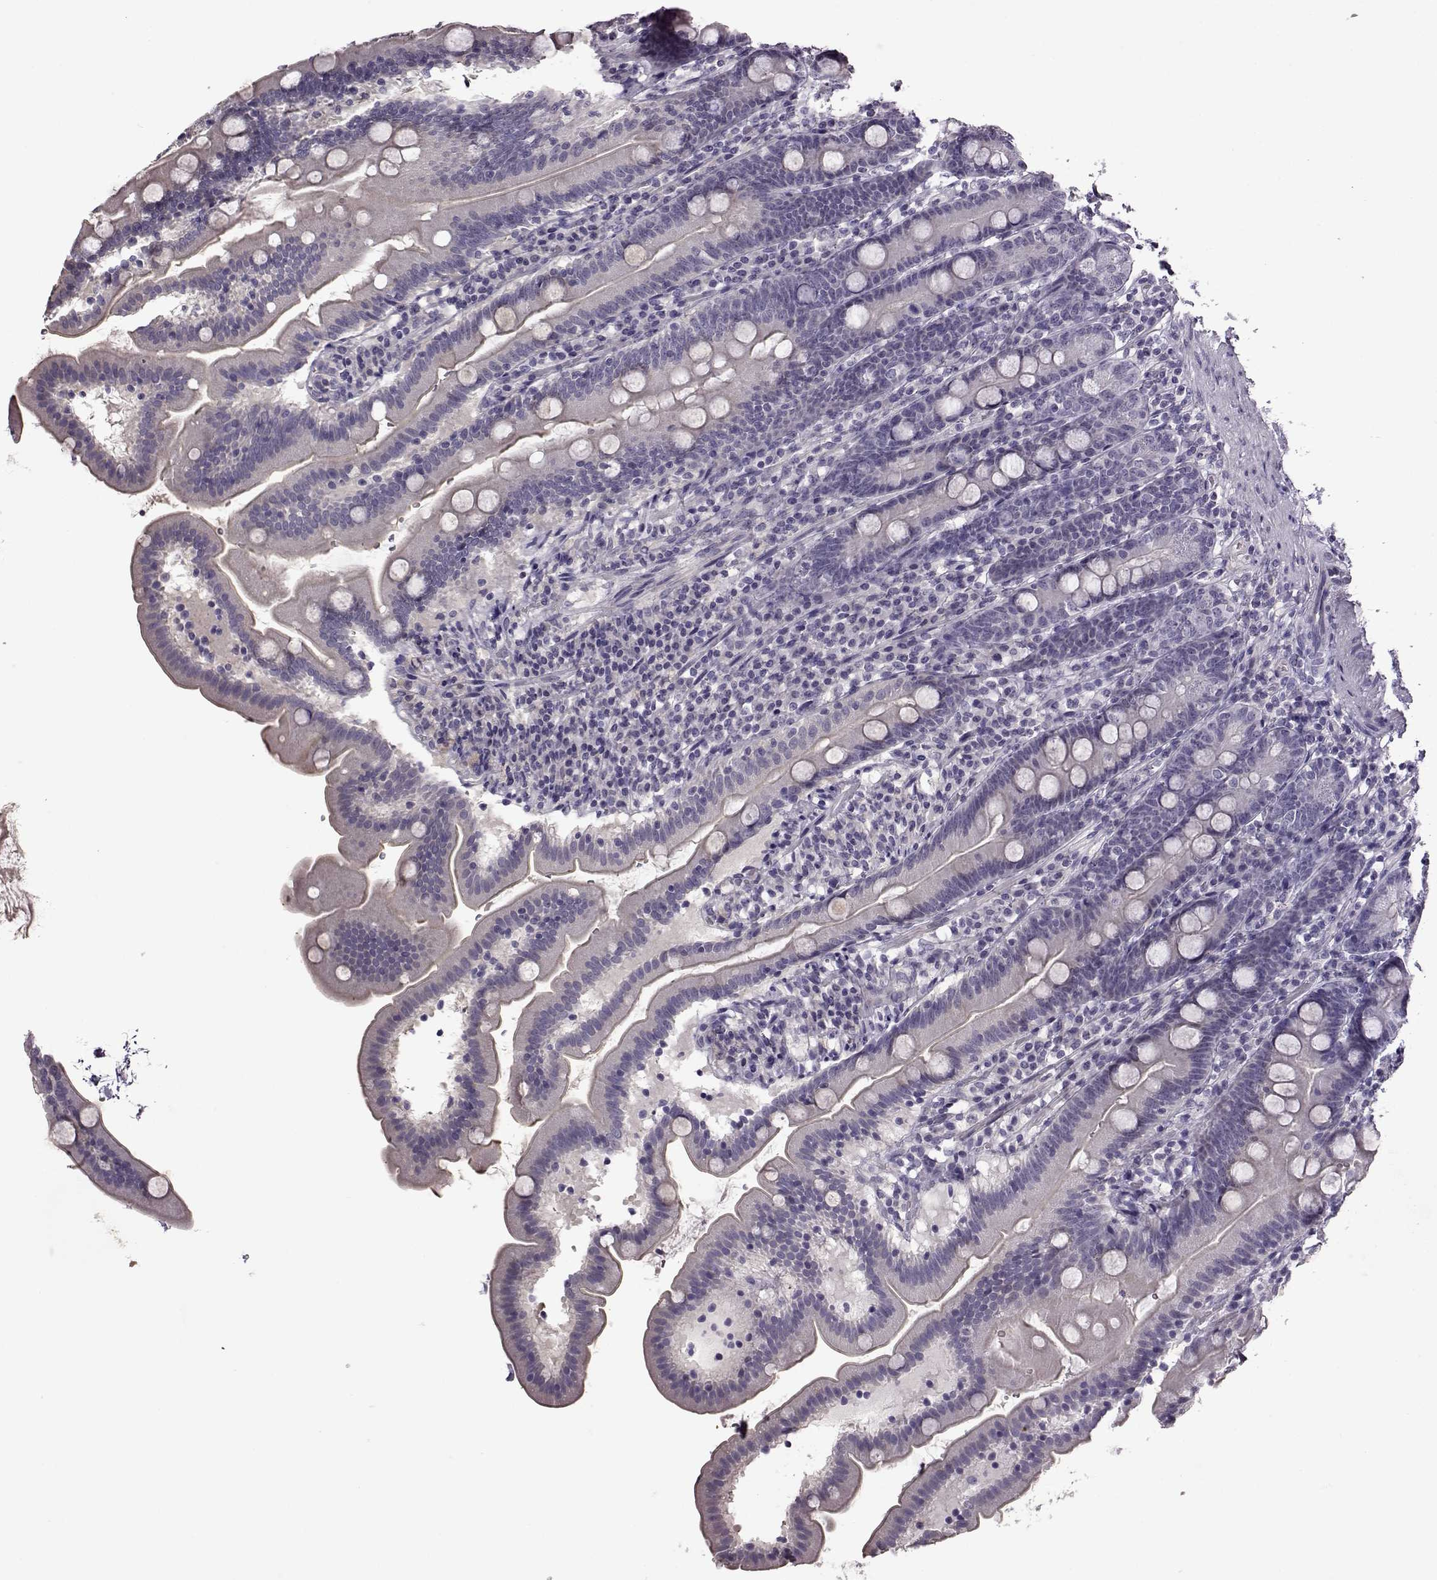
{"staining": {"intensity": "negative", "quantity": "none", "location": "none"}, "tissue": "duodenum", "cell_type": "Glandular cells", "image_type": "normal", "snomed": [{"axis": "morphology", "description": "Normal tissue, NOS"}, {"axis": "topography", "description": "Duodenum"}], "caption": "Human duodenum stained for a protein using immunohistochemistry (IHC) displays no staining in glandular cells.", "gene": "EDDM3B", "patient": {"sex": "female", "age": 67}}